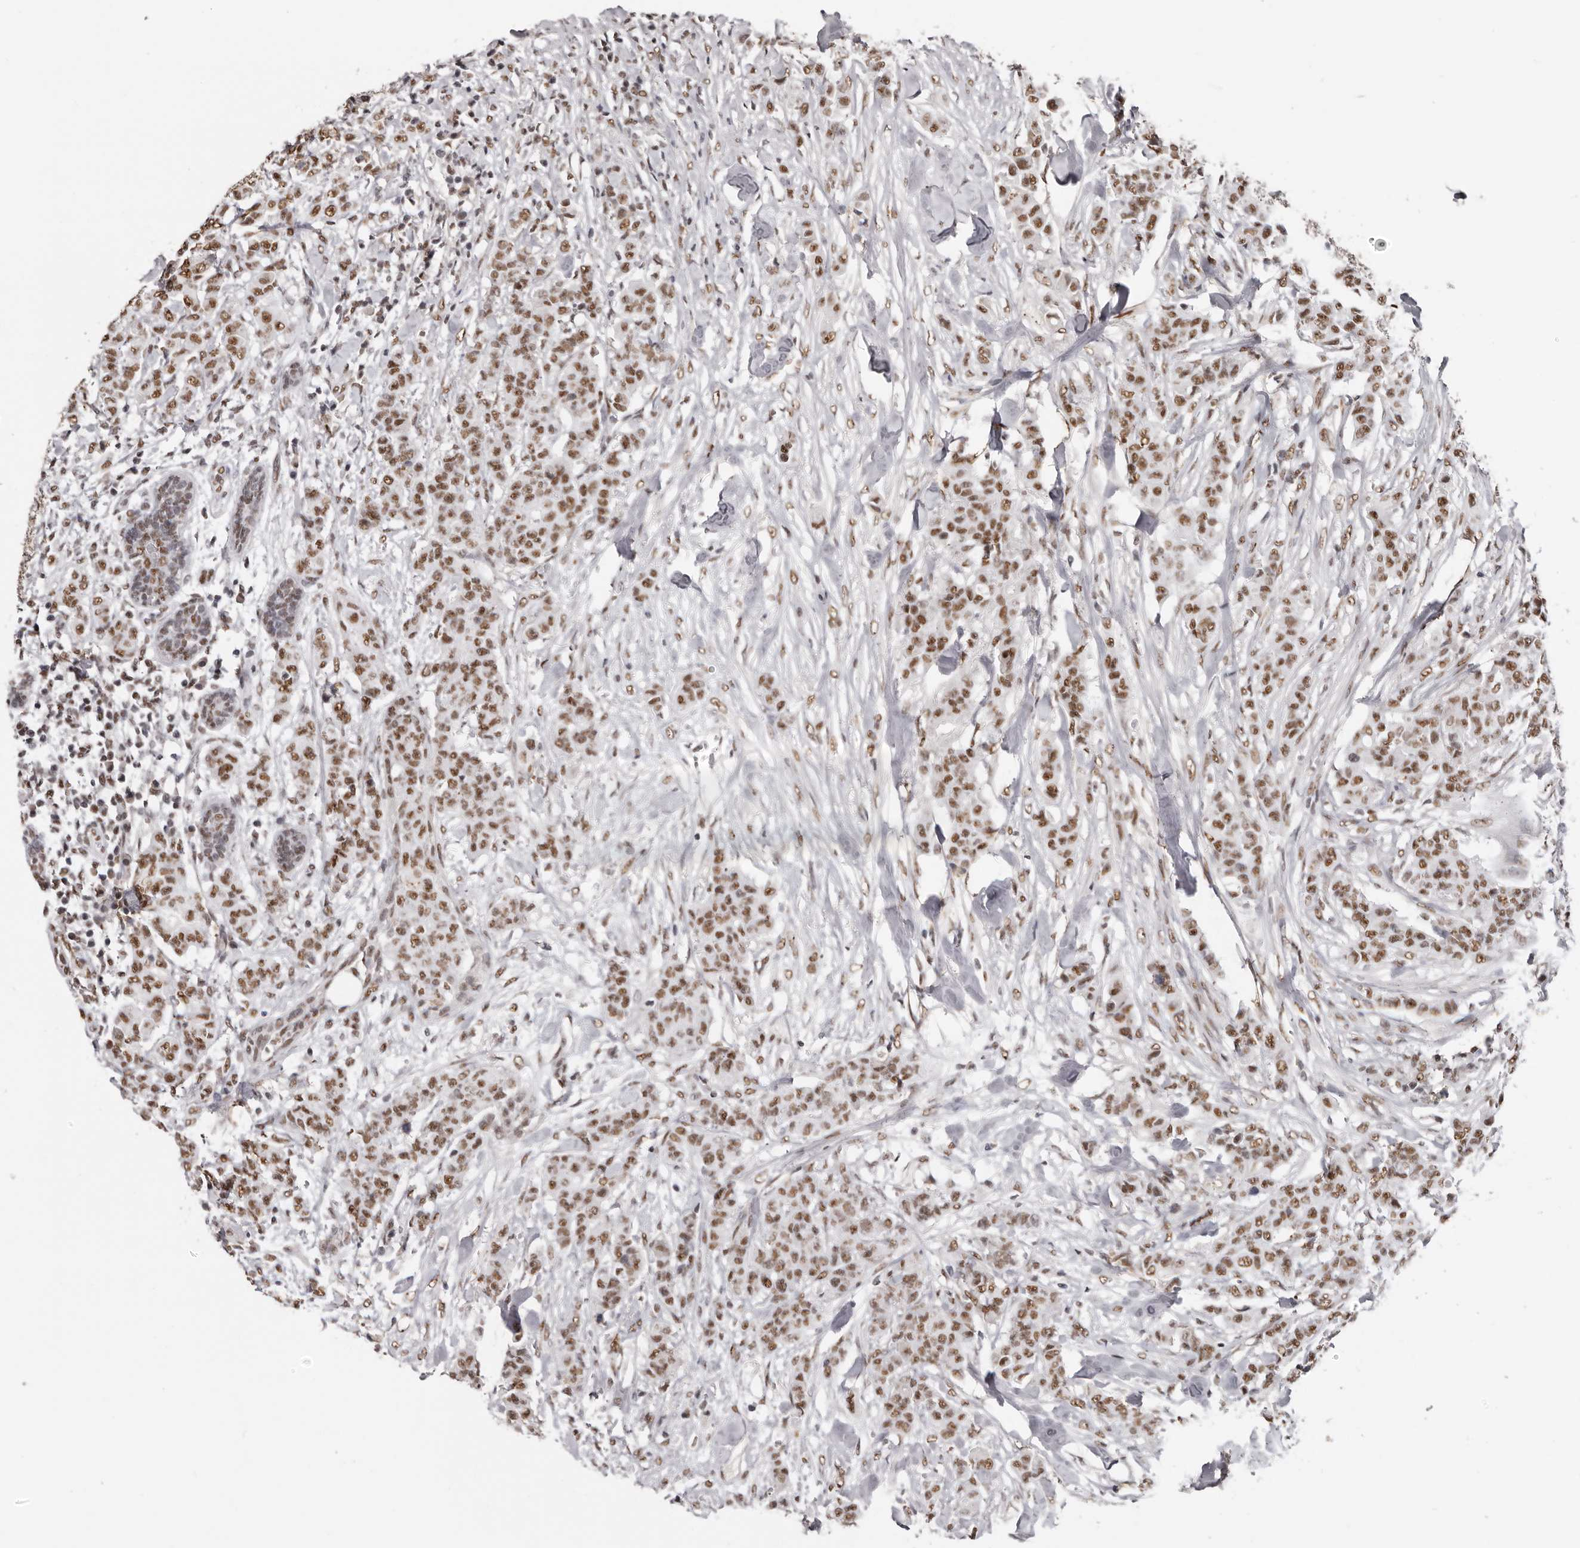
{"staining": {"intensity": "moderate", "quantity": ">75%", "location": "nuclear"}, "tissue": "breast cancer", "cell_type": "Tumor cells", "image_type": "cancer", "snomed": [{"axis": "morphology", "description": "Duct carcinoma"}, {"axis": "topography", "description": "Breast"}], "caption": "Protein staining of breast cancer tissue exhibits moderate nuclear expression in about >75% of tumor cells.", "gene": "SCAF4", "patient": {"sex": "female", "age": 40}}